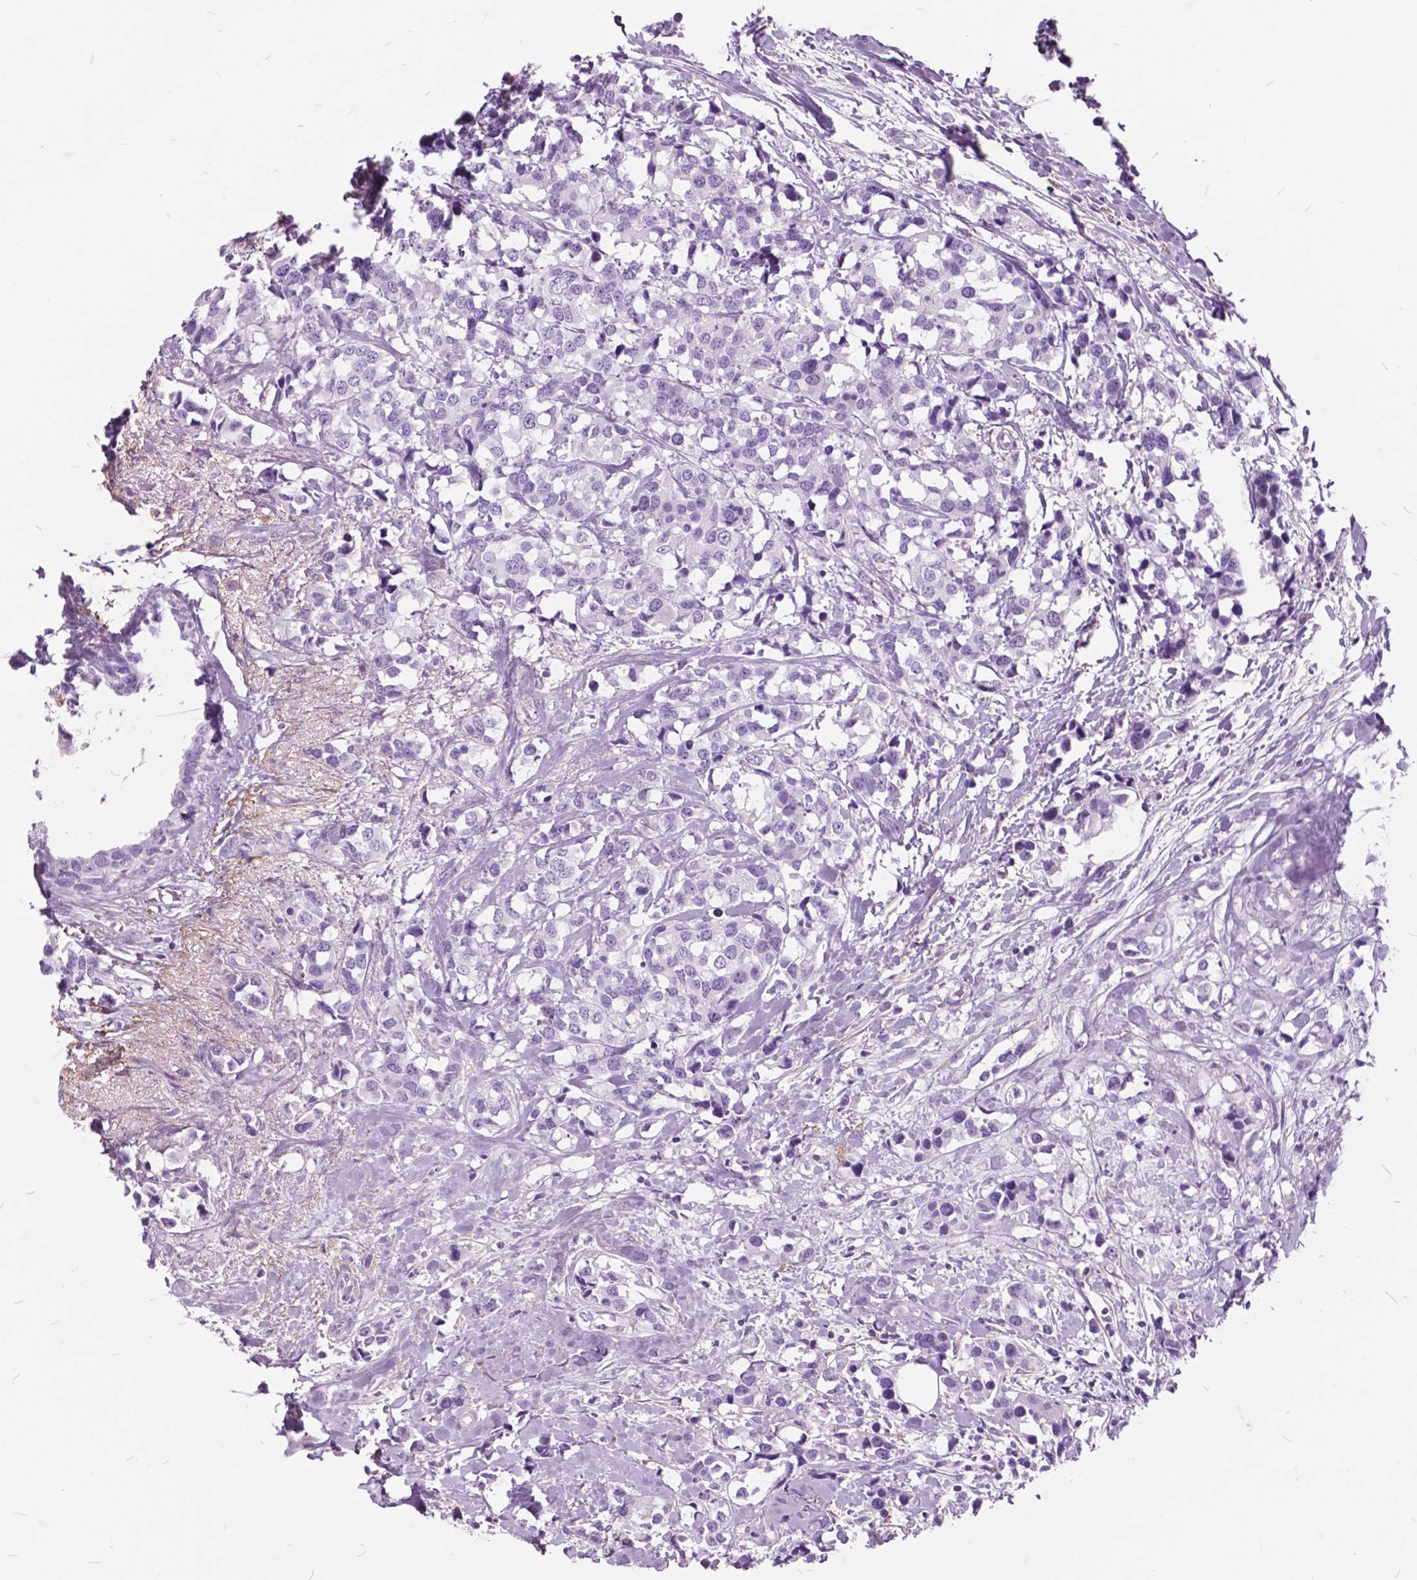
{"staining": {"intensity": "negative", "quantity": "none", "location": "none"}, "tissue": "breast cancer", "cell_type": "Tumor cells", "image_type": "cancer", "snomed": [{"axis": "morphology", "description": "Lobular carcinoma"}, {"axis": "topography", "description": "Breast"}], "caption": "This micrograph is of breast lobular carcinoma stained with IHC to label a protein in brown with the nuclei are counter-stained blue. There is no staining in tumor cells.", "gene": "GDF9", "patient": {"sex": "female", "age": 59}}